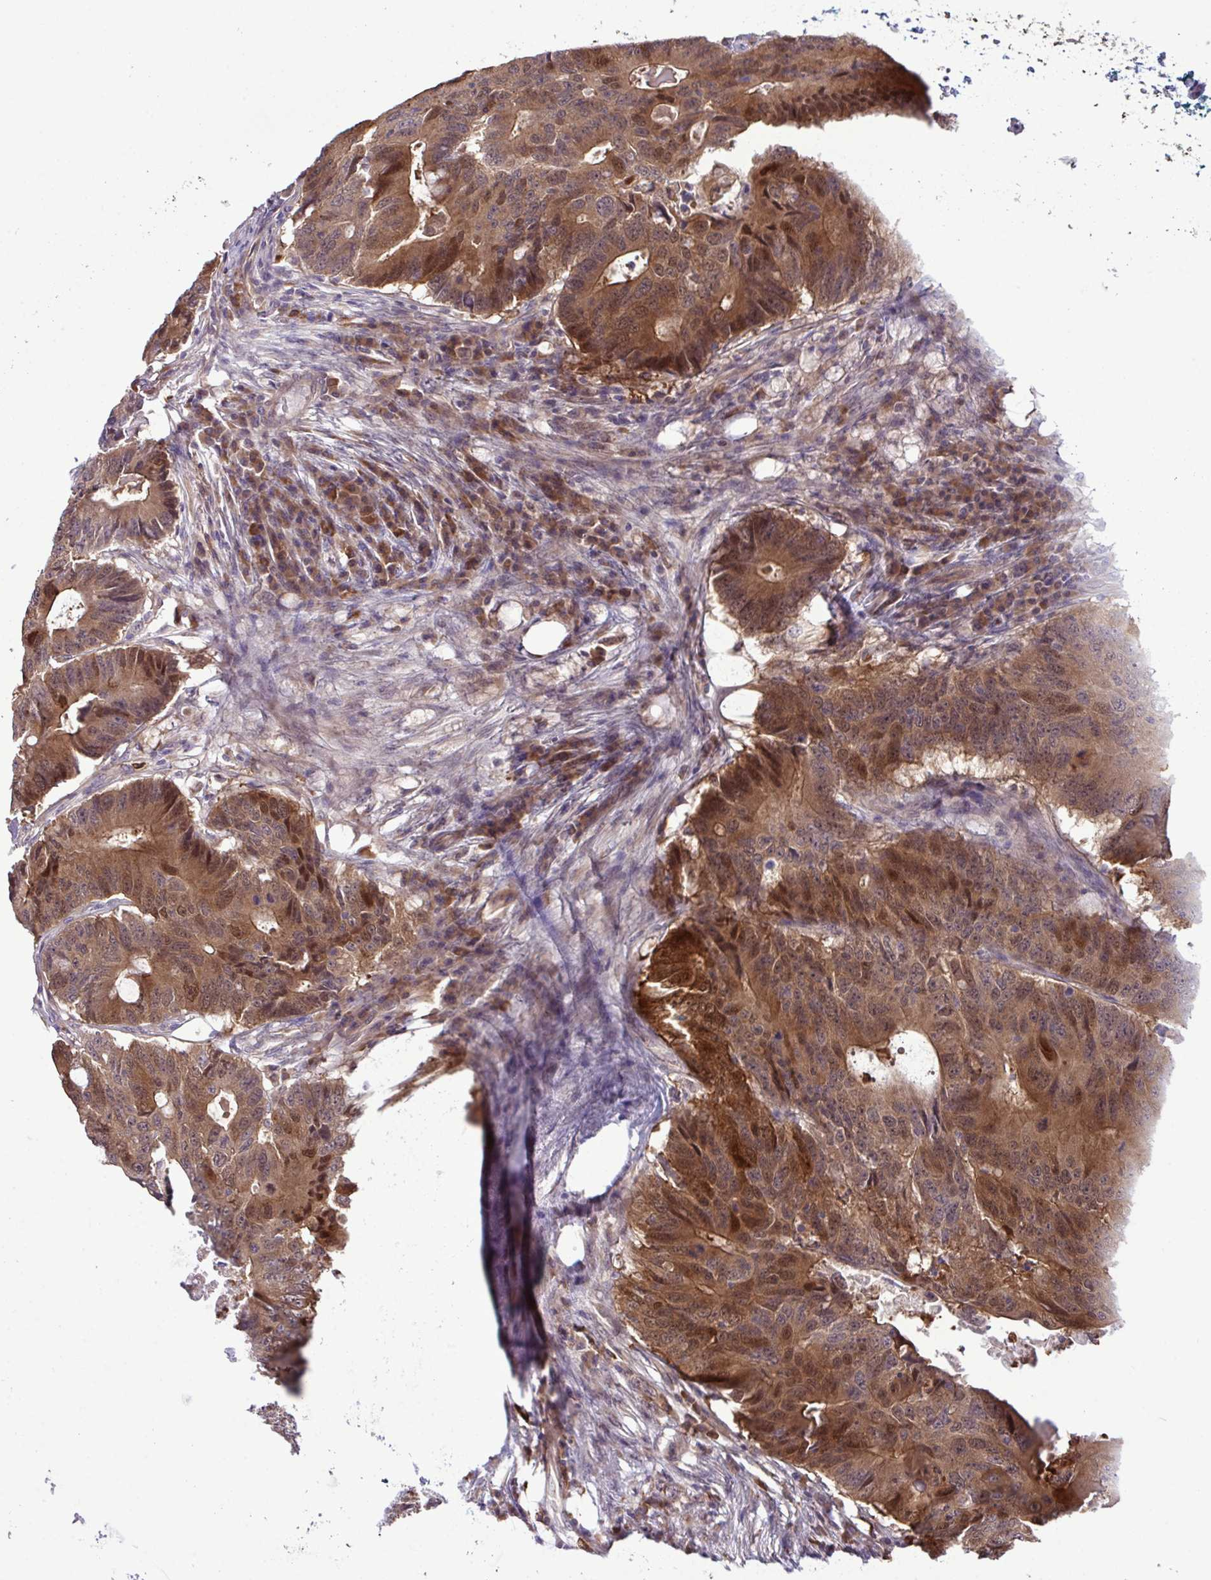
{"staining": {"intensity": "moderate", "quantity": "25%-75%", "location": "cytoplasmic/membranous,nuclear"}, "tissue": "colorectal cancer", "cell_type": "Tumor cells", "image_type": "cancer", "snomed": [{"axis": "morphology", "description": "Adenocarcinoma, NOS"}, {"axis": "topography", "description": "Colon"}], "caption": "This micrograph demonstrates immunohistochemistry (IHC) staining of colorectal cancer (adenocarcinoma), with medium moderate cytoplasmic/membranous and nuclear expression in approximately 25%-75% of tumor cells.", "gene": "CMPK1", "patient": {"sex": "male", "age": 71}}